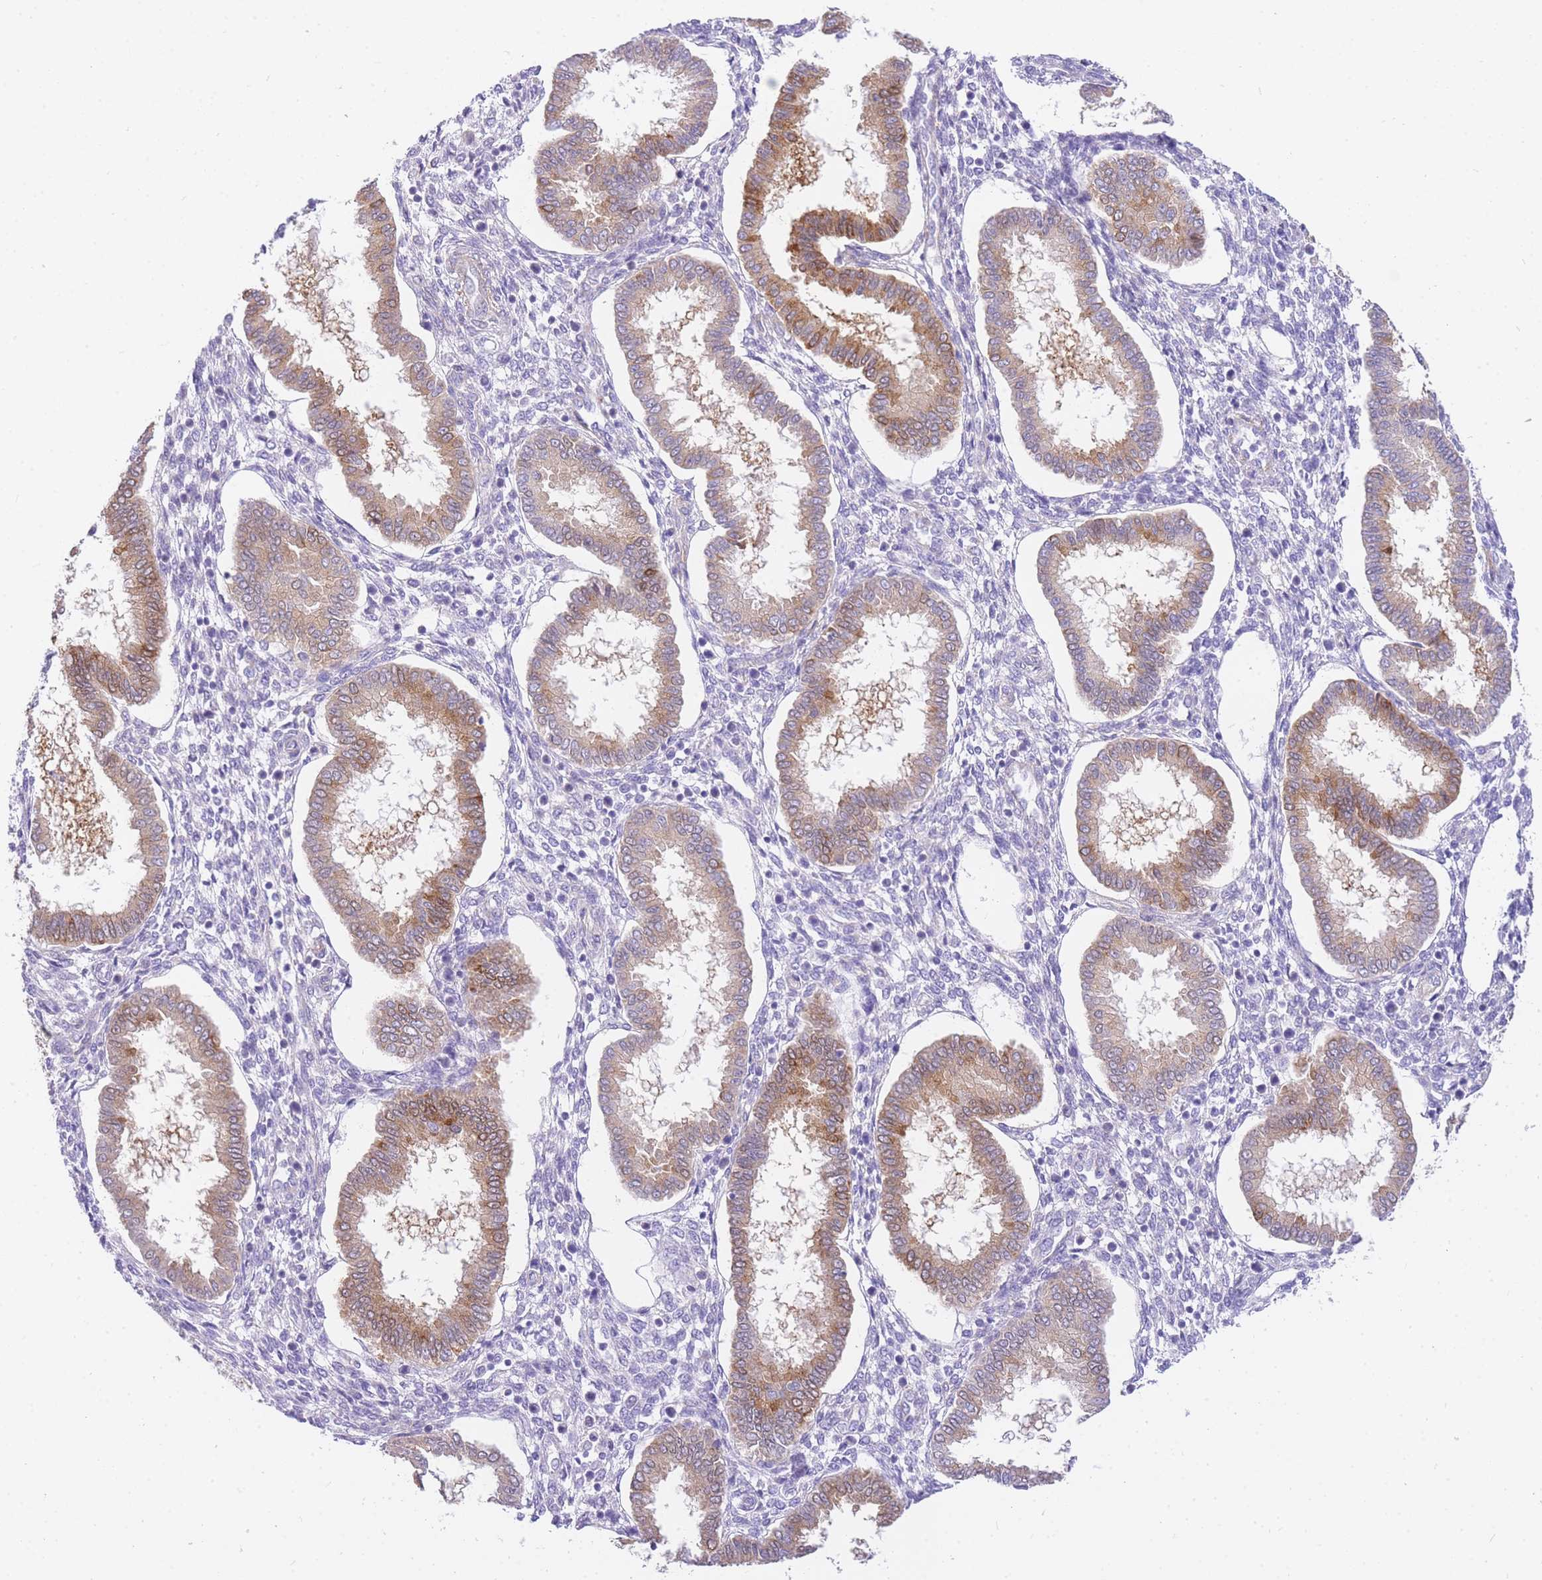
{"staining": {"intensity": "negative", "quantity": "none", "location": "none"}, "tissue": "endometrium", "cell_type": "Cells in endometrial stroma", "image_type": "normal", "snomed": [{"axis": "morphology", "description": "Normal tissue, NOS"}, {"axis": "topography", "description": "Endometrium"}], "caption": "Human endometrium stained for a protein using immunohistochemistry reveals no staining in cells in endometrial stroma.", "gene": "S100PBP", "patient": {"sex": "female", "age": 24}}